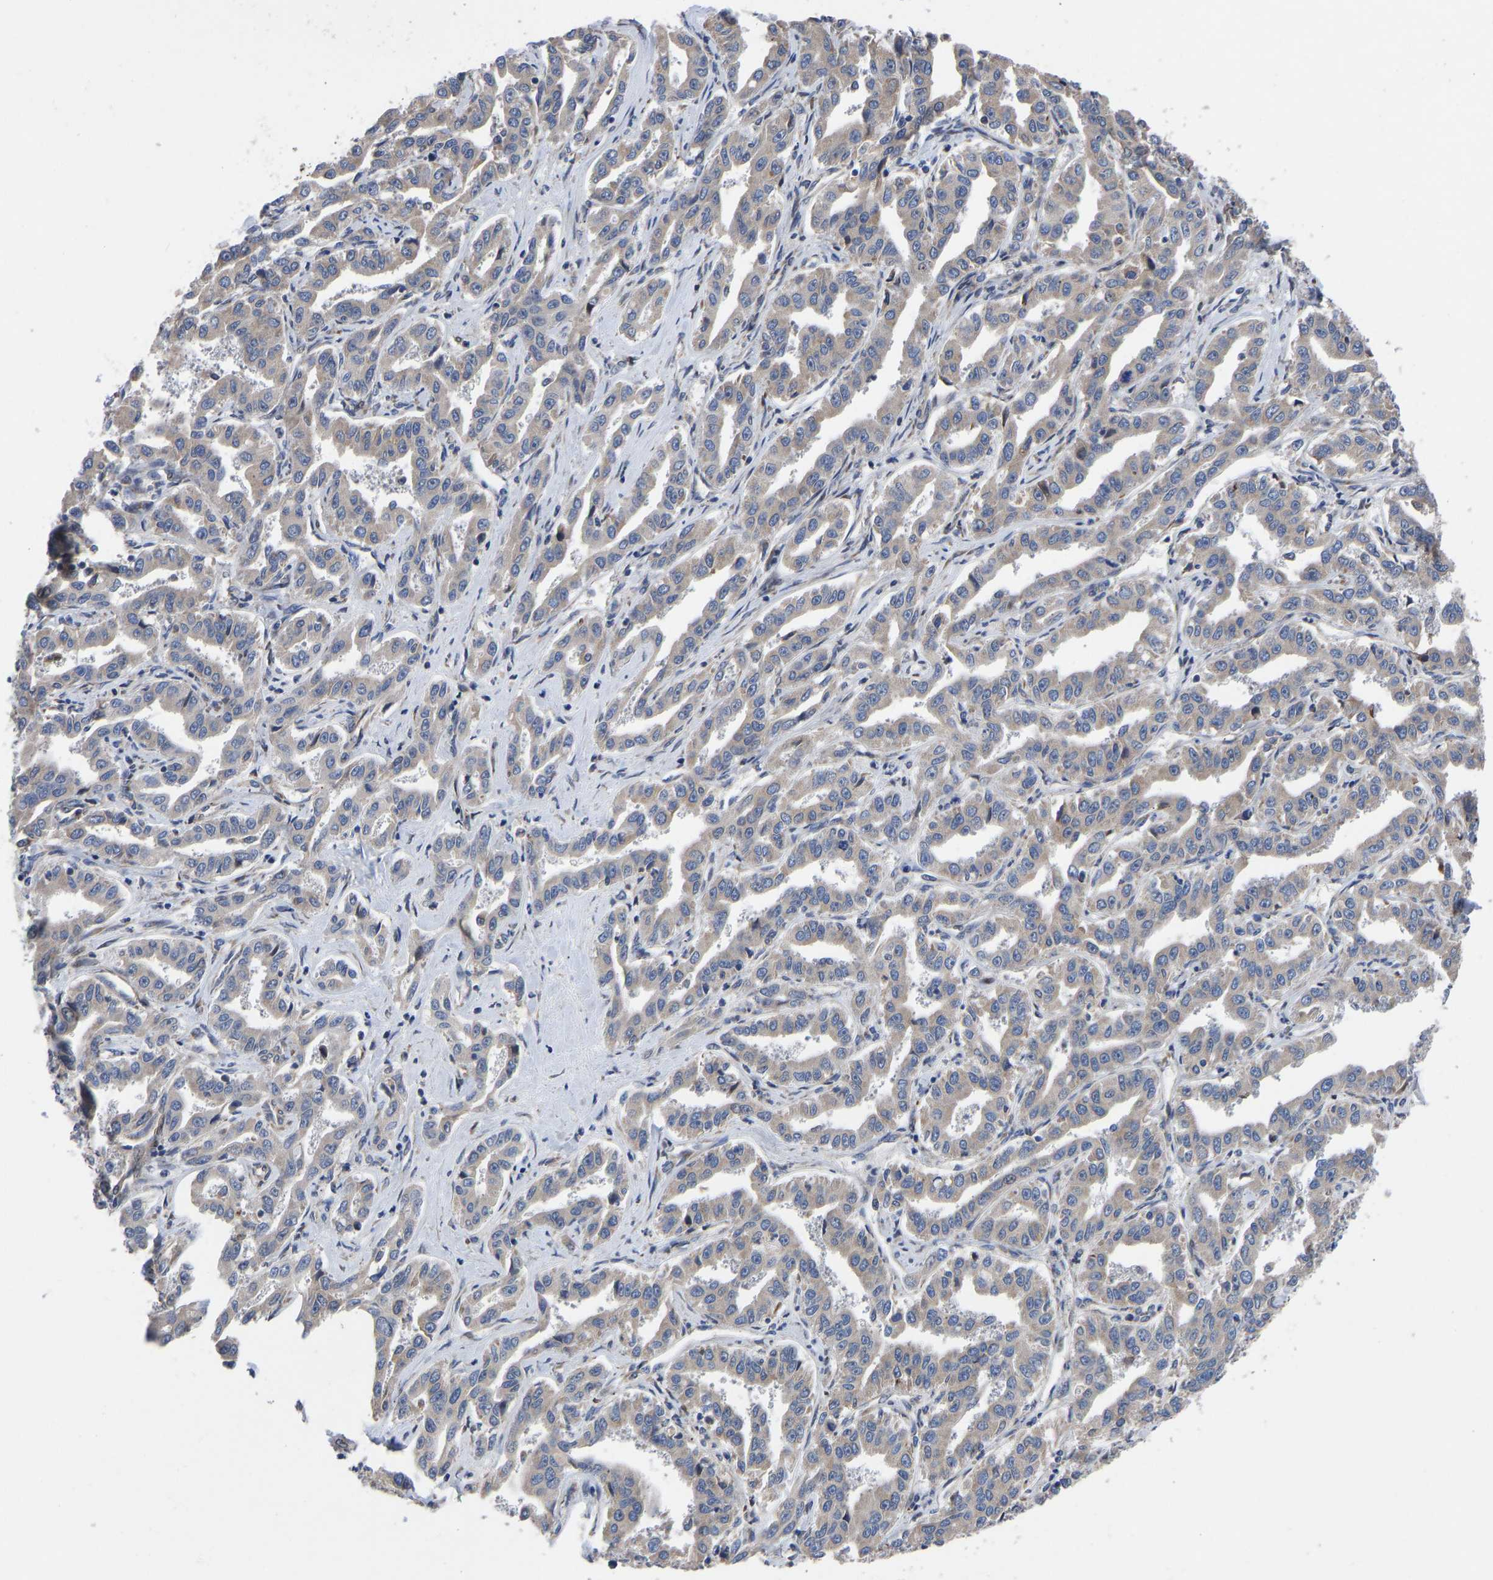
{"staining": {"intensity": "weak", "quantity": "25%-75%", "location": "cytoplasmic/membranous"}, "tissue": "liver cancer", "cell_type": "Tumor cells", "image_type": "cancer", "snomed": [{"axis": "morphology", "description": "Cholangiocarcinoma"}, {"axis": "topography", "description": "Liver"}], "caption": "Immunohistochemistry of human cholangiocarcinoma (liver) shows low levels of weak cytoplasmic/membranous staining in approximately 25%-75% of tumor cells. (Brightfield microscopy of DAB IHC at high magnification).", "gene": "TMEM38B", "patient": {"sex": "male", "age": 59}}